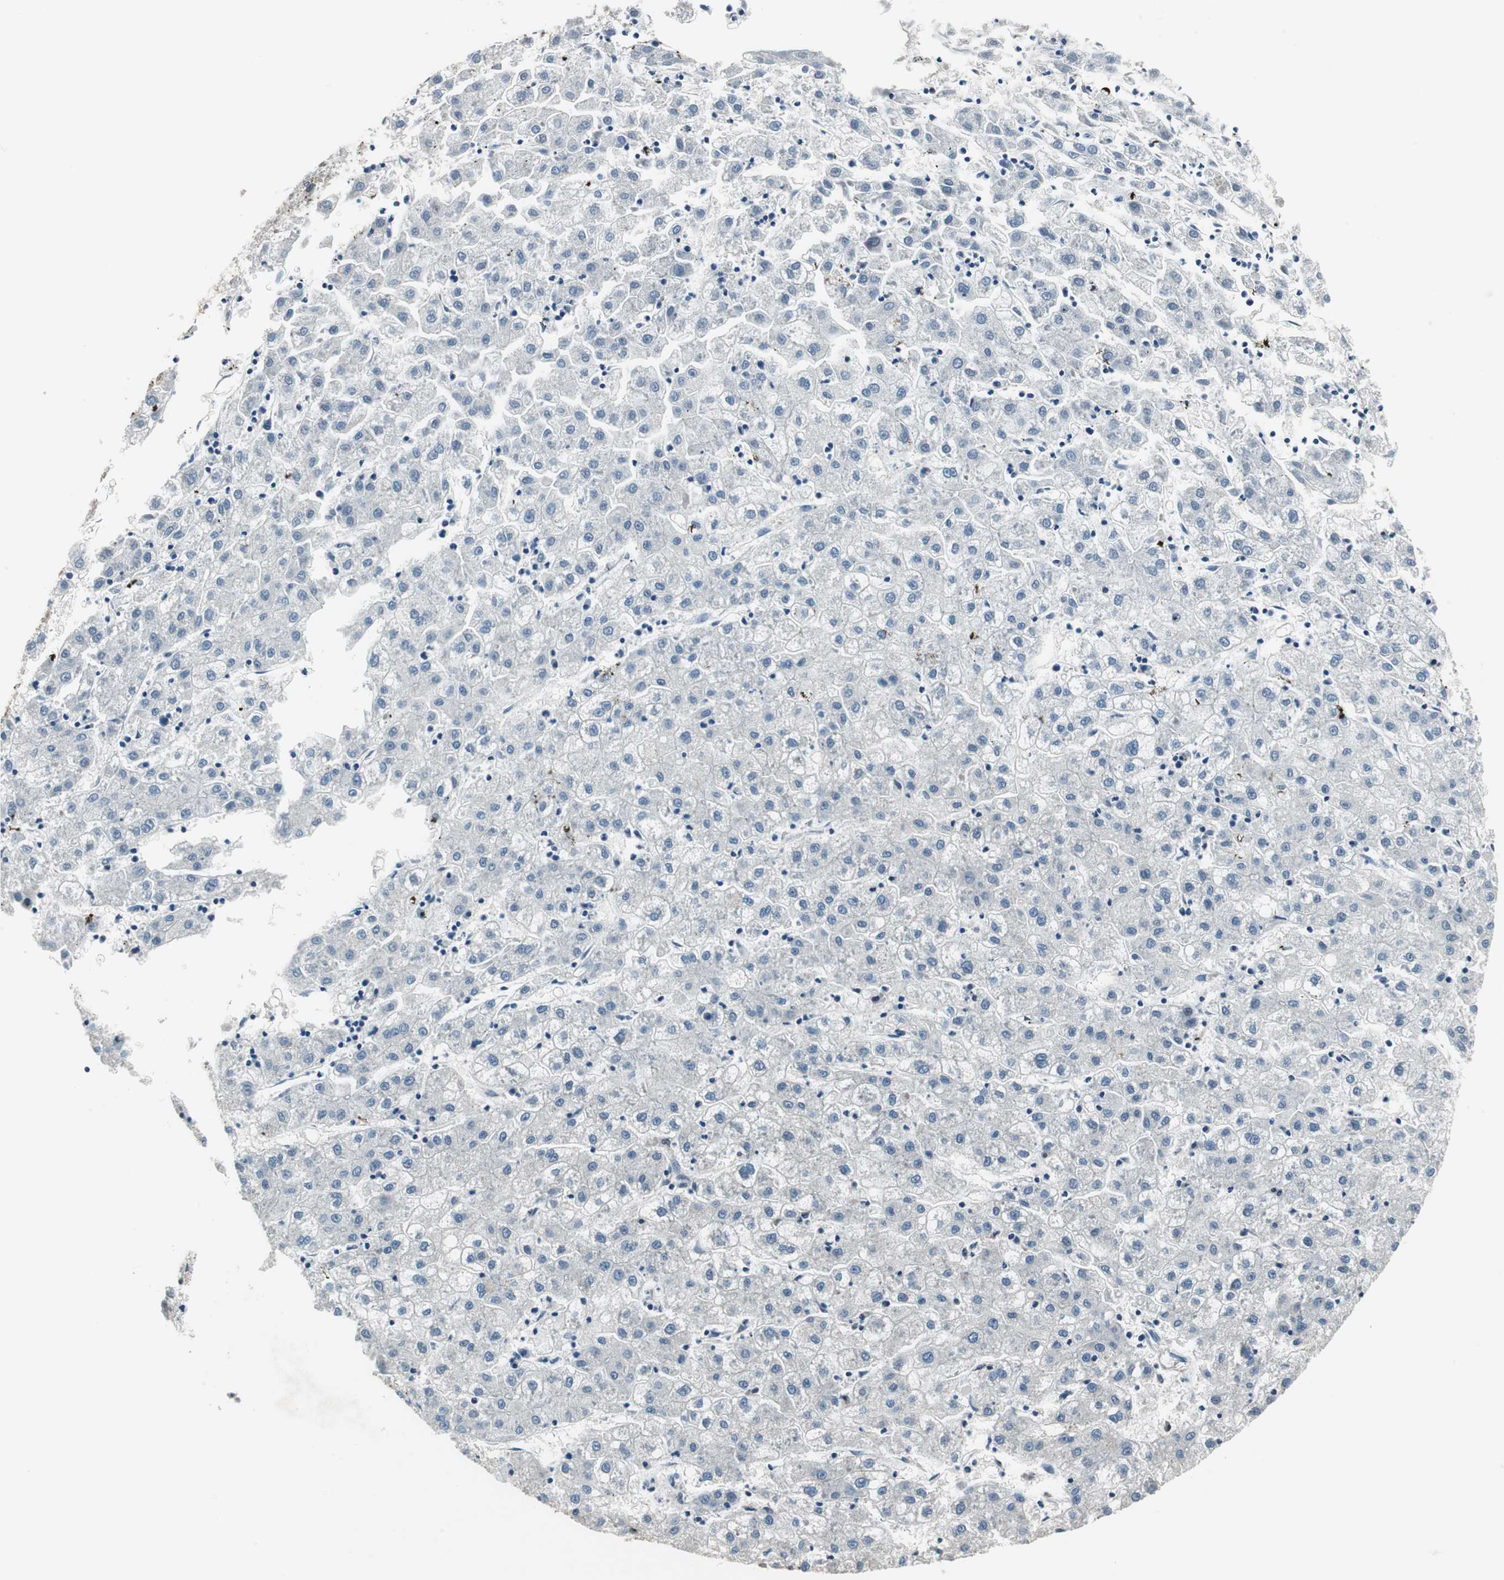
{"staining": {"intensity": "negative", "quantity": "none", "location": "none"}, "tissue": "liver cancer", "cell_type": "Tumor cells", "image_type": "cancer", "snomed": [{"axis": "morphology", "description": "Carcinoma, Hepatocellular, NOS"}, {"axis": "topography", "description": "Liver"}], "caption": "Immunohistochemistry (IHC) histopathology image of neoplastic tissue: human liver cancer stained with DAB exhibits no significant protein positivity in tumor cells.", "gene": "MAFB", "patient": {"sex": "male", "age": 72}}